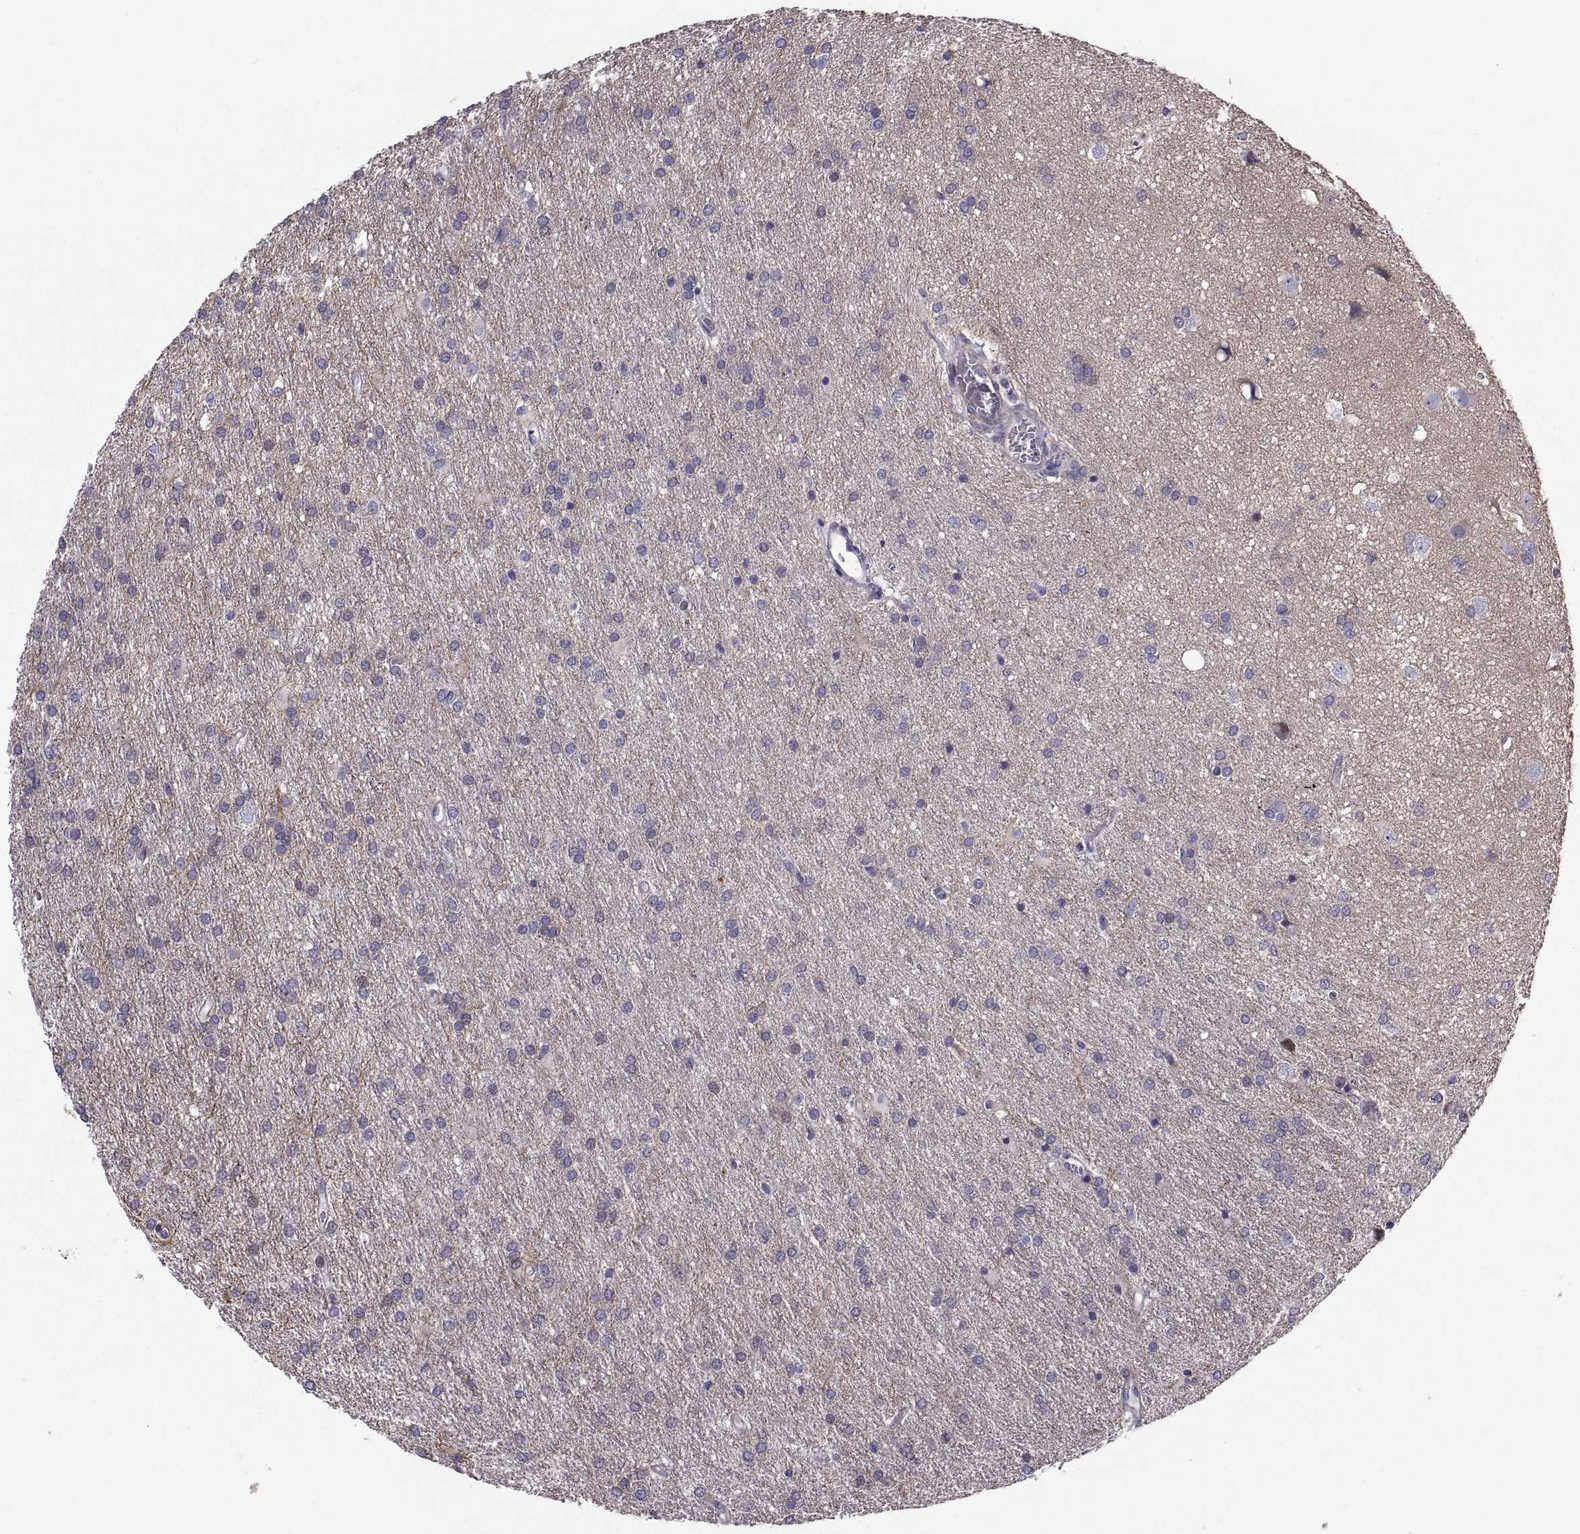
{"staining": {"intensity": "negative", "quantity": "none", "location": "none"}, "tissue": "glioma", "cell_type": "Tumor cells", "image_type": "cancer", "snomed": [{"axis": "morphology", "description": "Glioma, malignant, Low grade"}, {"axis": "topography", "description": "Brain"}], "caption": "This is an immunohistochemistry (IHC) histopathology image of glioma. There is no staining in tumor cells.", "gene": "ANO1", "patient": {"sex": "female", "age": 32}}